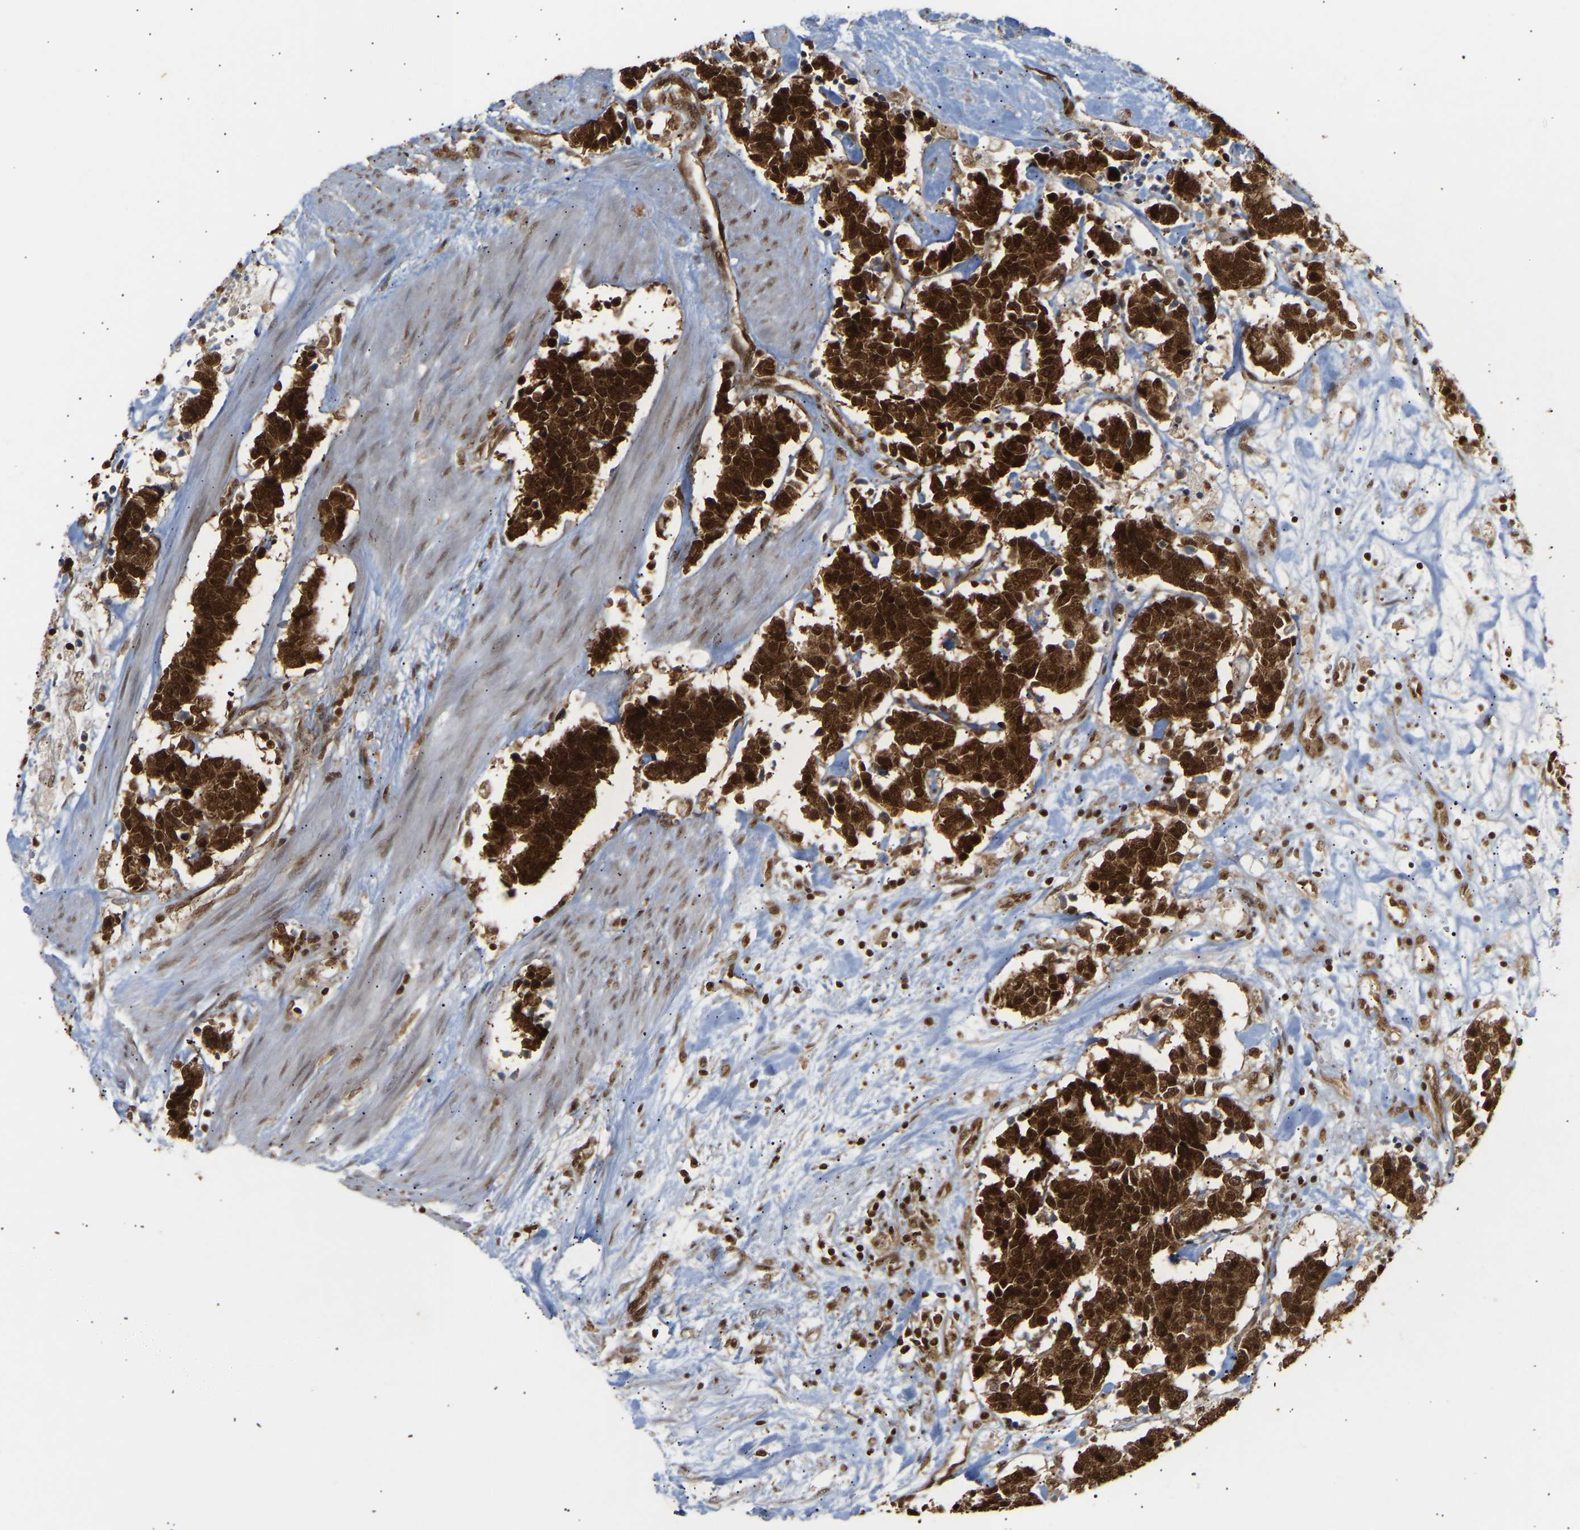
{"staining": {"intensity": "strong", "quantity": ">75%", "location": "cytoplasmic/membranous,nuclear"}, "tissue": "carcinoid", "cell_type": "Tumor cells", "image_type": "cancer", "snomed": [{"axis": "morphology", "description": "Carcinoma, NOS"}, {"axis": "morphology", "description": "Carcinoid, malignant, NOS"}, {"axis": "topography", "description": "Urinary bladder"}], "caption": "This is a micrograph of IHC staining of carcinoma, which shows strong staining in the cytoplasmic/membranous and nuclear of tumor cells.", "gene": "ALYREF", "patient": {"sex": "male", "age": 57}}